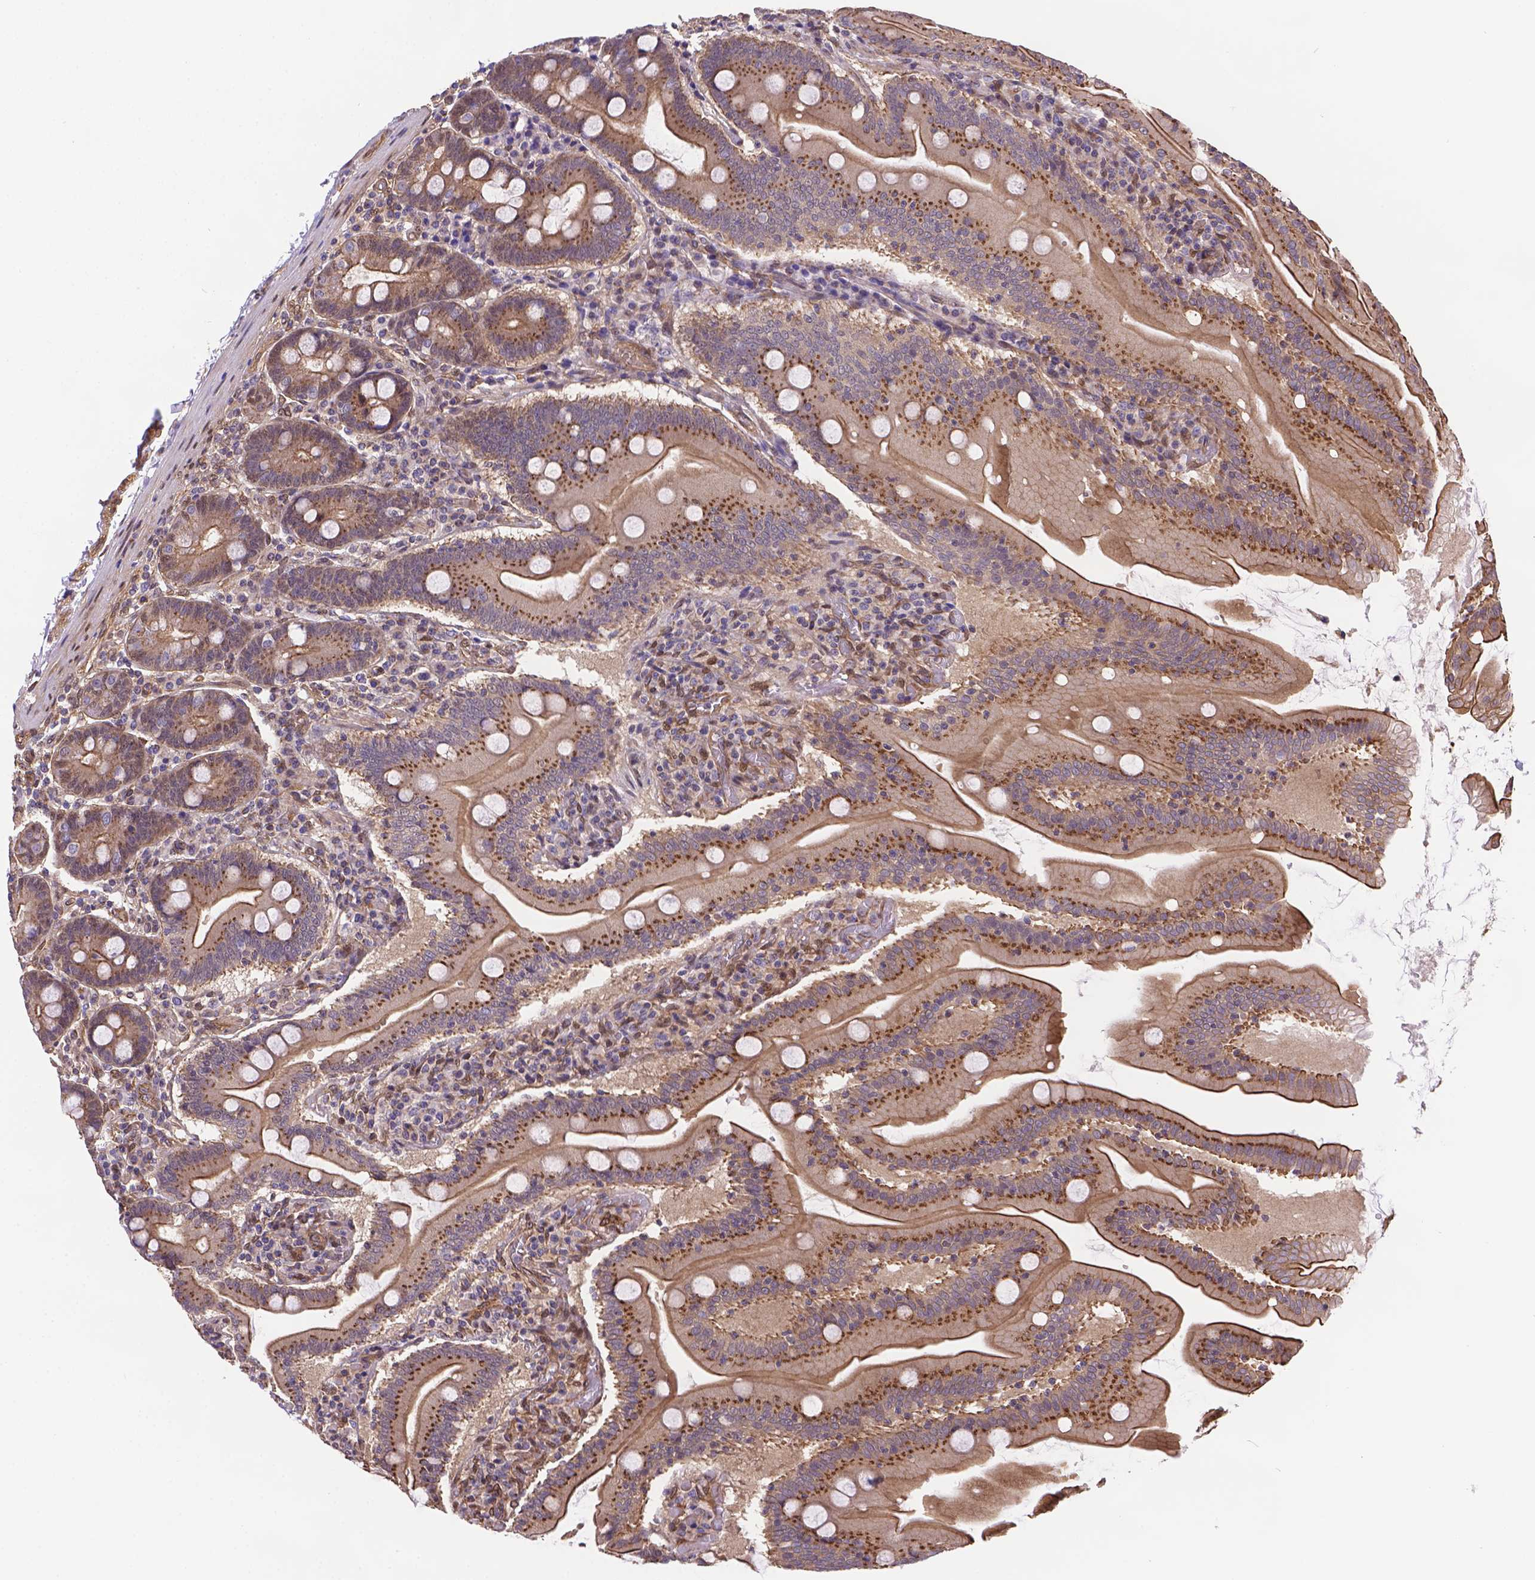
{"staining": {"intensity": "moderate", "quantity": ">75%", "location": "cytoplasmic/membranous"}, "tissue": "small intestine", "cell_type": "Glandular cells", "image_type": "normal", "snomed": [{"axis": "morphology", "description": "Normal tissue, NOS"}, {"axis": "topography", "description": "Small intestine"}], "caption": "Immunohistochemistry photomicrograph of benign small intestine stained for a protein (brown), which demonstrates medium levels of moderate cytoplasmic/membranous positivity in about >75% of glandular cells.", "gene": "YAP1", "patient": {"sex": "male", "age": 37}}